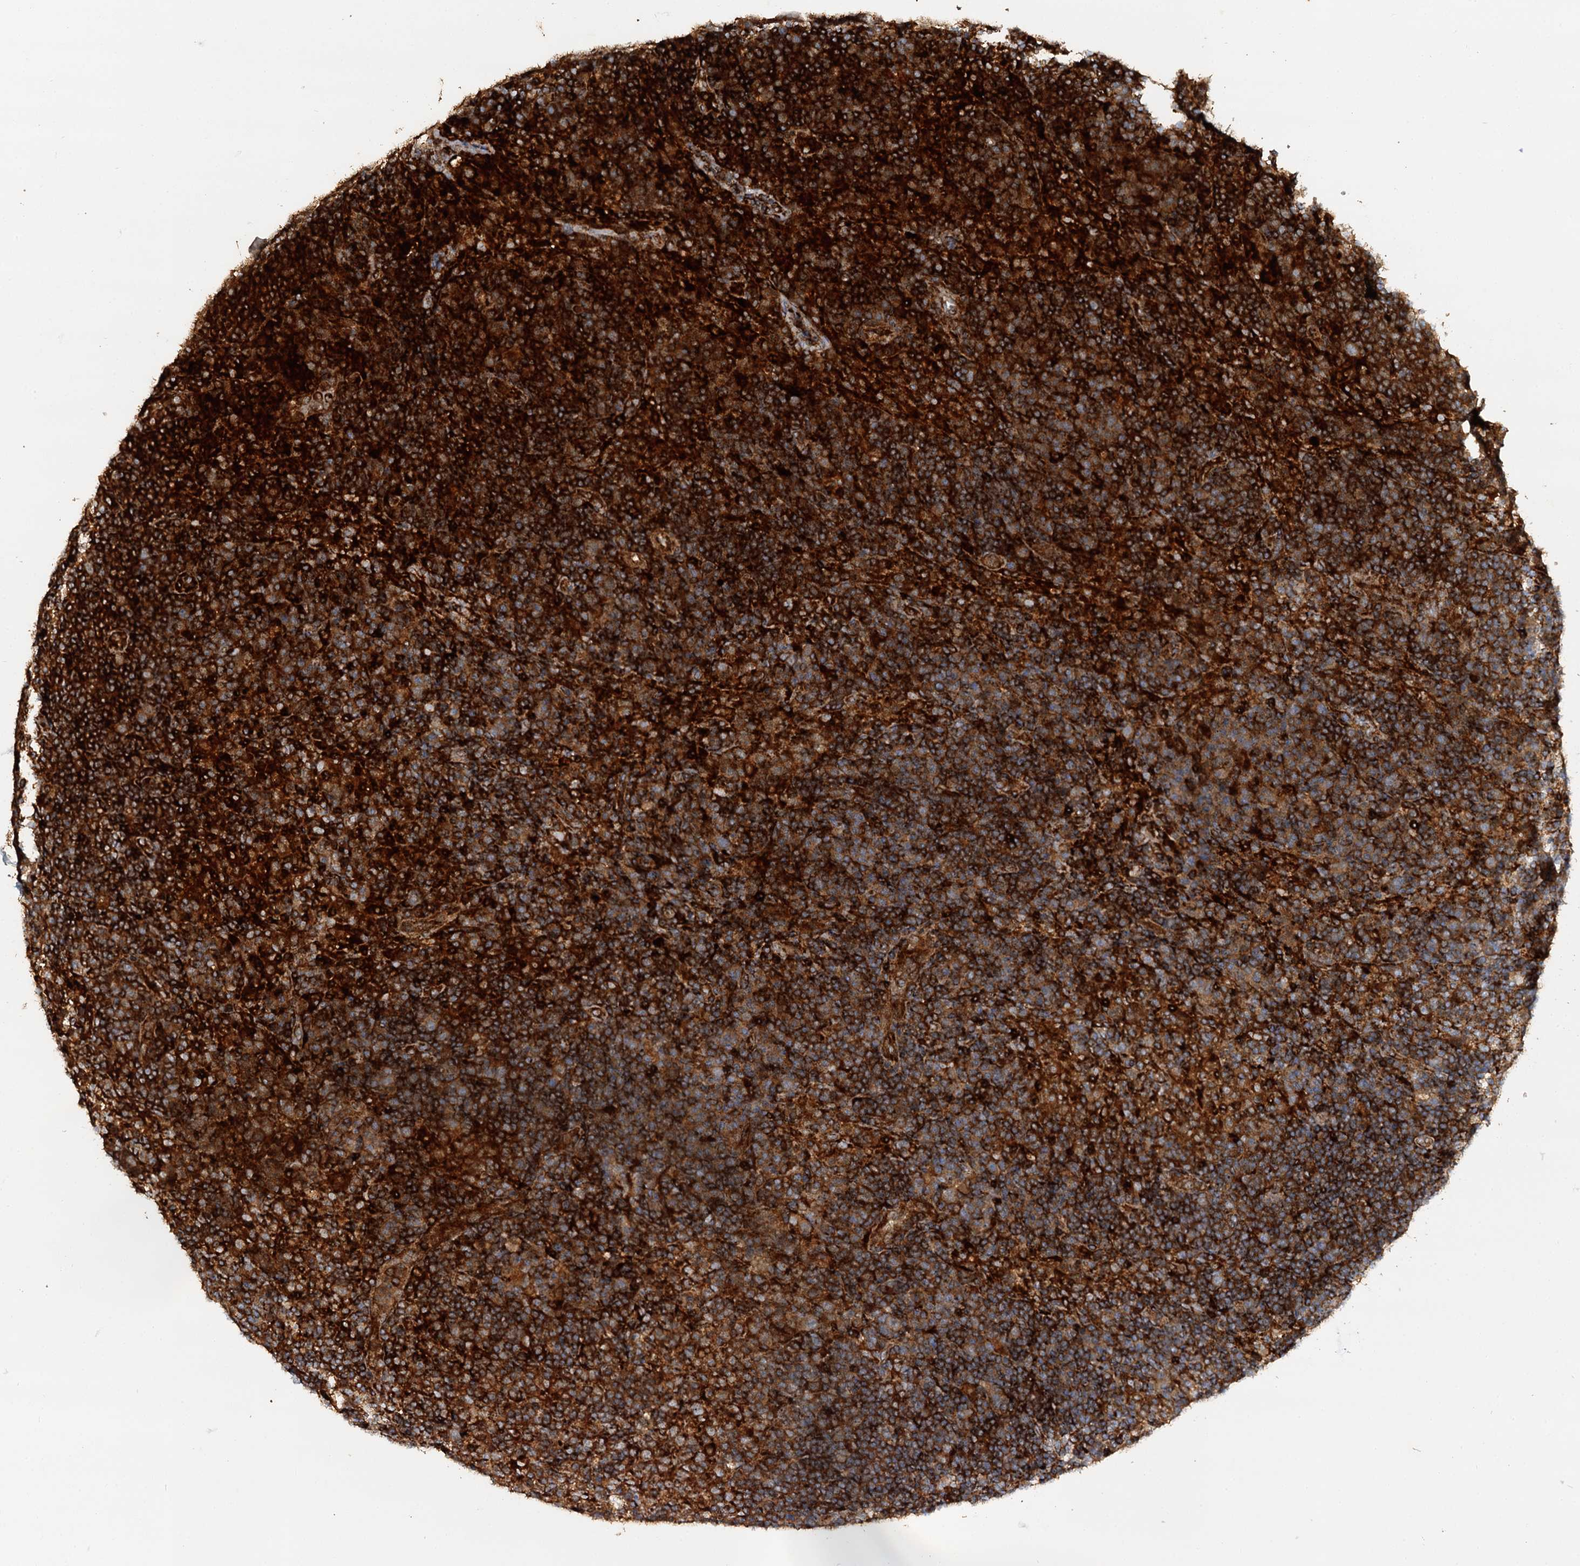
{"staining": {"intensity": "strong", "quantity": ">75%", "location": "cytoplasmic/membranous"}, "tissue": "lymph node", "cell_type": "Germinal center cells", "image_type": "normal", "snomed": [{"axis": "morphology", "description": "Normal tissue, NOS"}, {"axis": "topography", "description": "Lymph node"}], "caption": "Immunohistochemical staining of benign human lymph node exhibits strong cytoplasmic/membranous protein expression in about >75% of germinal center cells.", "gene": "WDR73", "patient": {"sex": "female", "age": 70}}